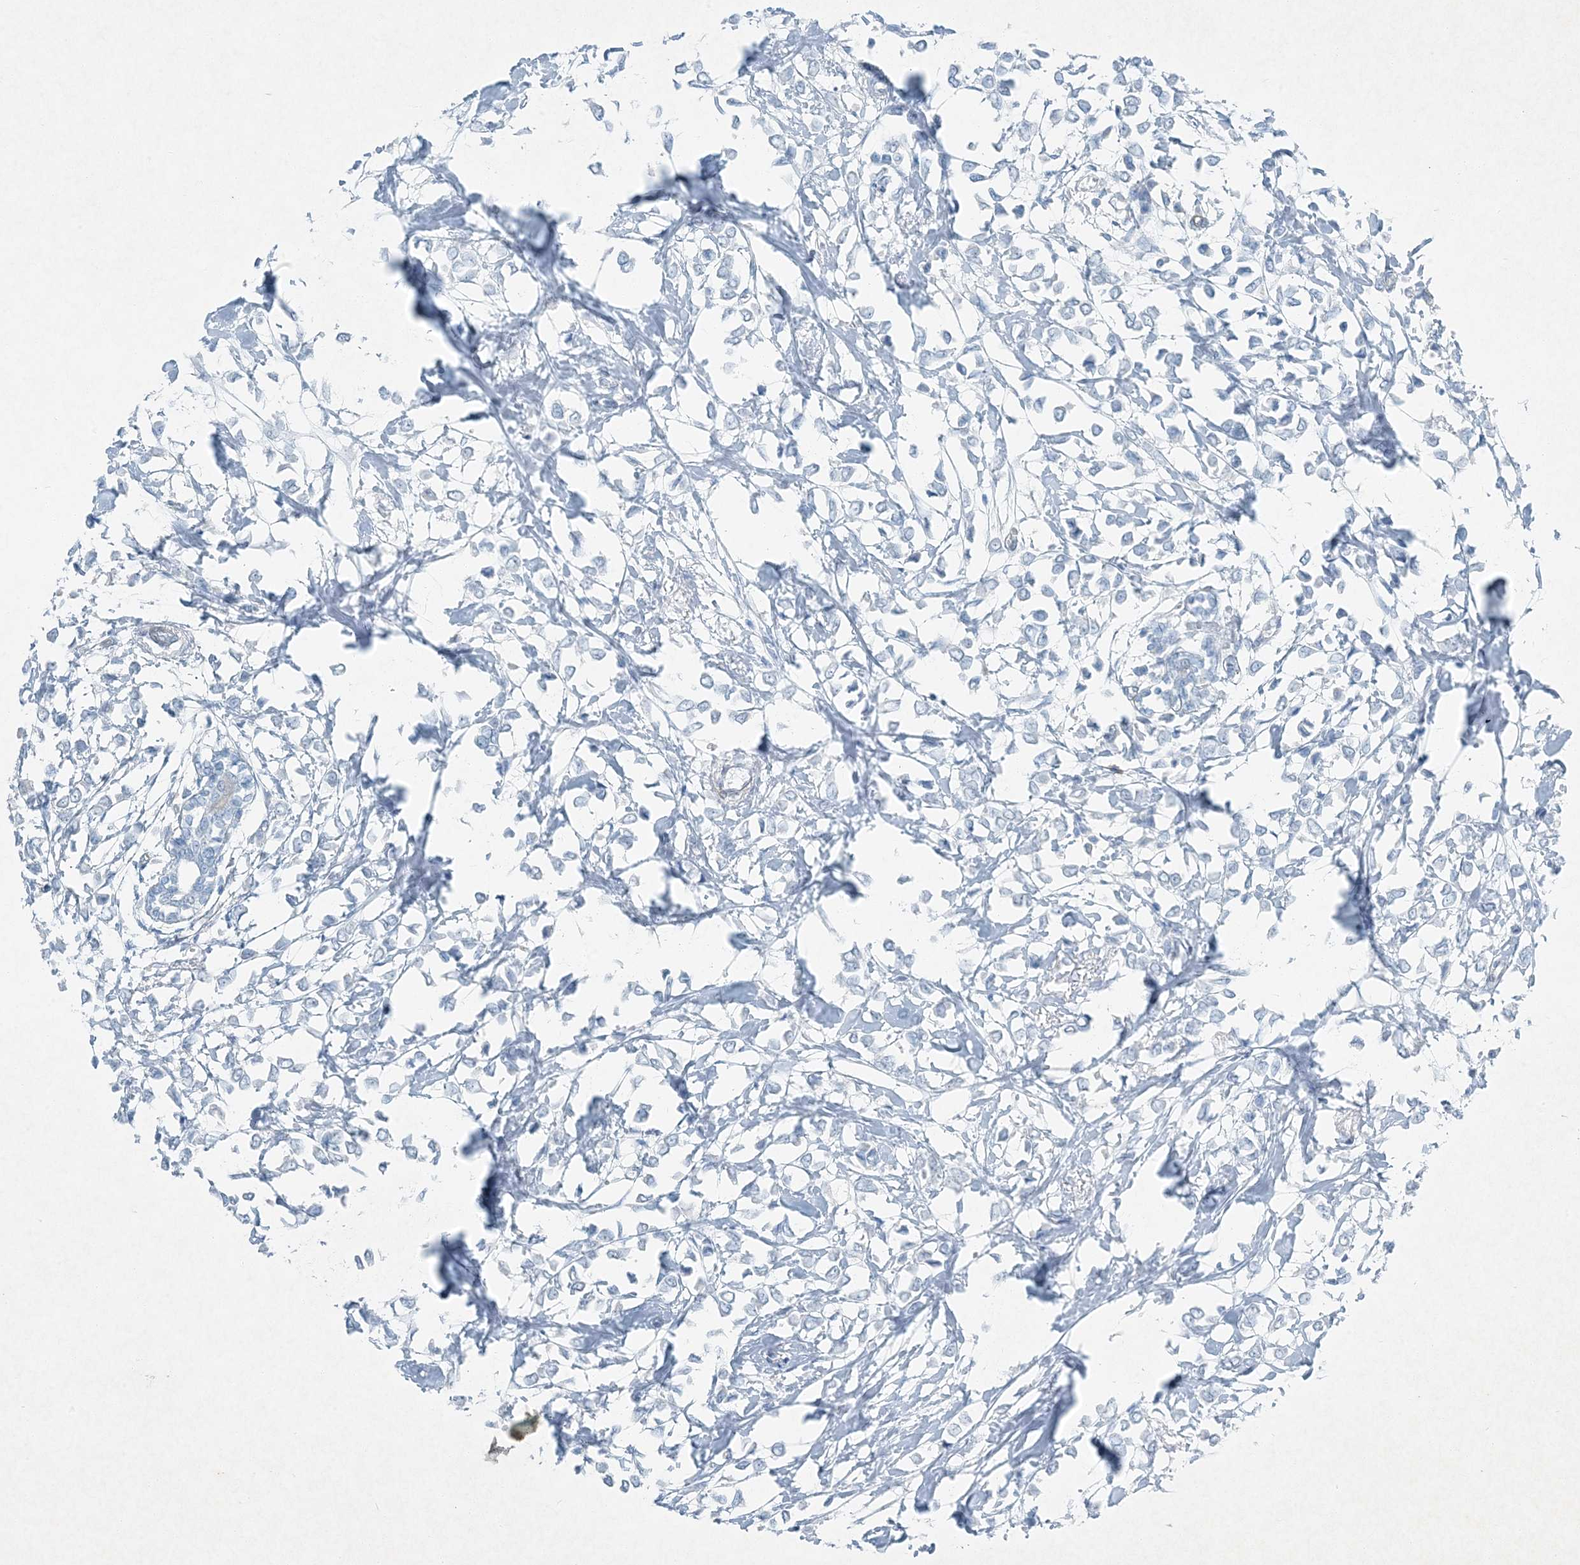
{"staining": {"intensity": "negative", "quantity": "none", "location": "none"}, "tissue": "breast cancer", "cell_type": "Tumor cells", "image_type": "cancer", "snomed": [{"axis": "morphology", "description": "Lobular carcinoma"}, {"axis": "topography", "description": "Breast"}], "caption": "Tumor cells show no significant protein positivity in breast cancer.", "gene": "PGM5", "patient": {"sex": "female", "age": 51}}